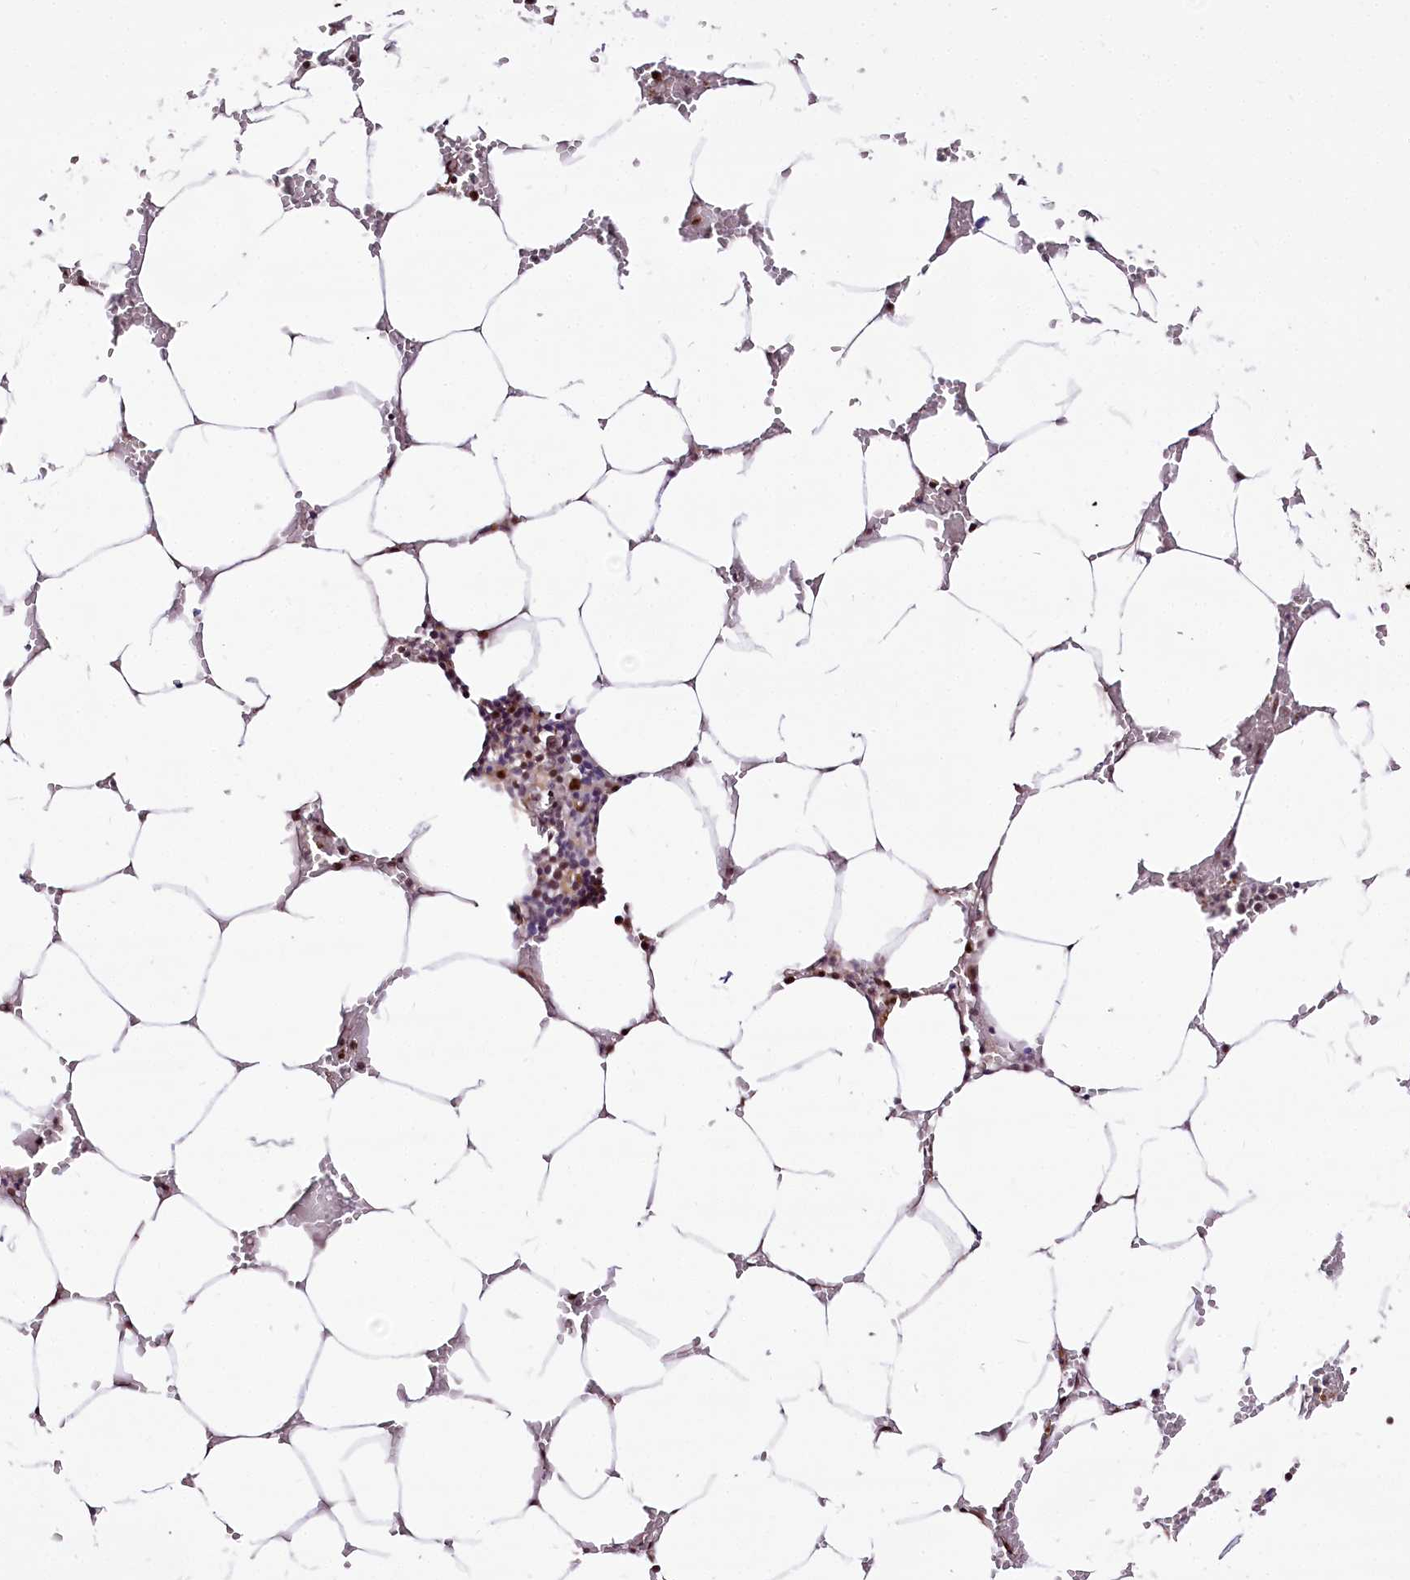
{"staining": {"intensity": "moderate", "quantity": "25%-75%", "location": "nuclear"}, "tissue": "bone marrow", "cell_type": "Hematopoietic cells", "image_type": "normal", "snomed": [{"axis": "morphology", "description": "Normal tissue, NOS"}, {"axis": "topography", "description": "Bone marrow"}], "caption": "Normal bone marrow was stained to show a protein in brown. There is medium levels of moderate nuclear expression in about 25%-75% of hematopoietic cells. (IHC, brightfield microscopy, high magnification).", "gene": "POLA2", "patient": {"sex": "male", "age": 70}}